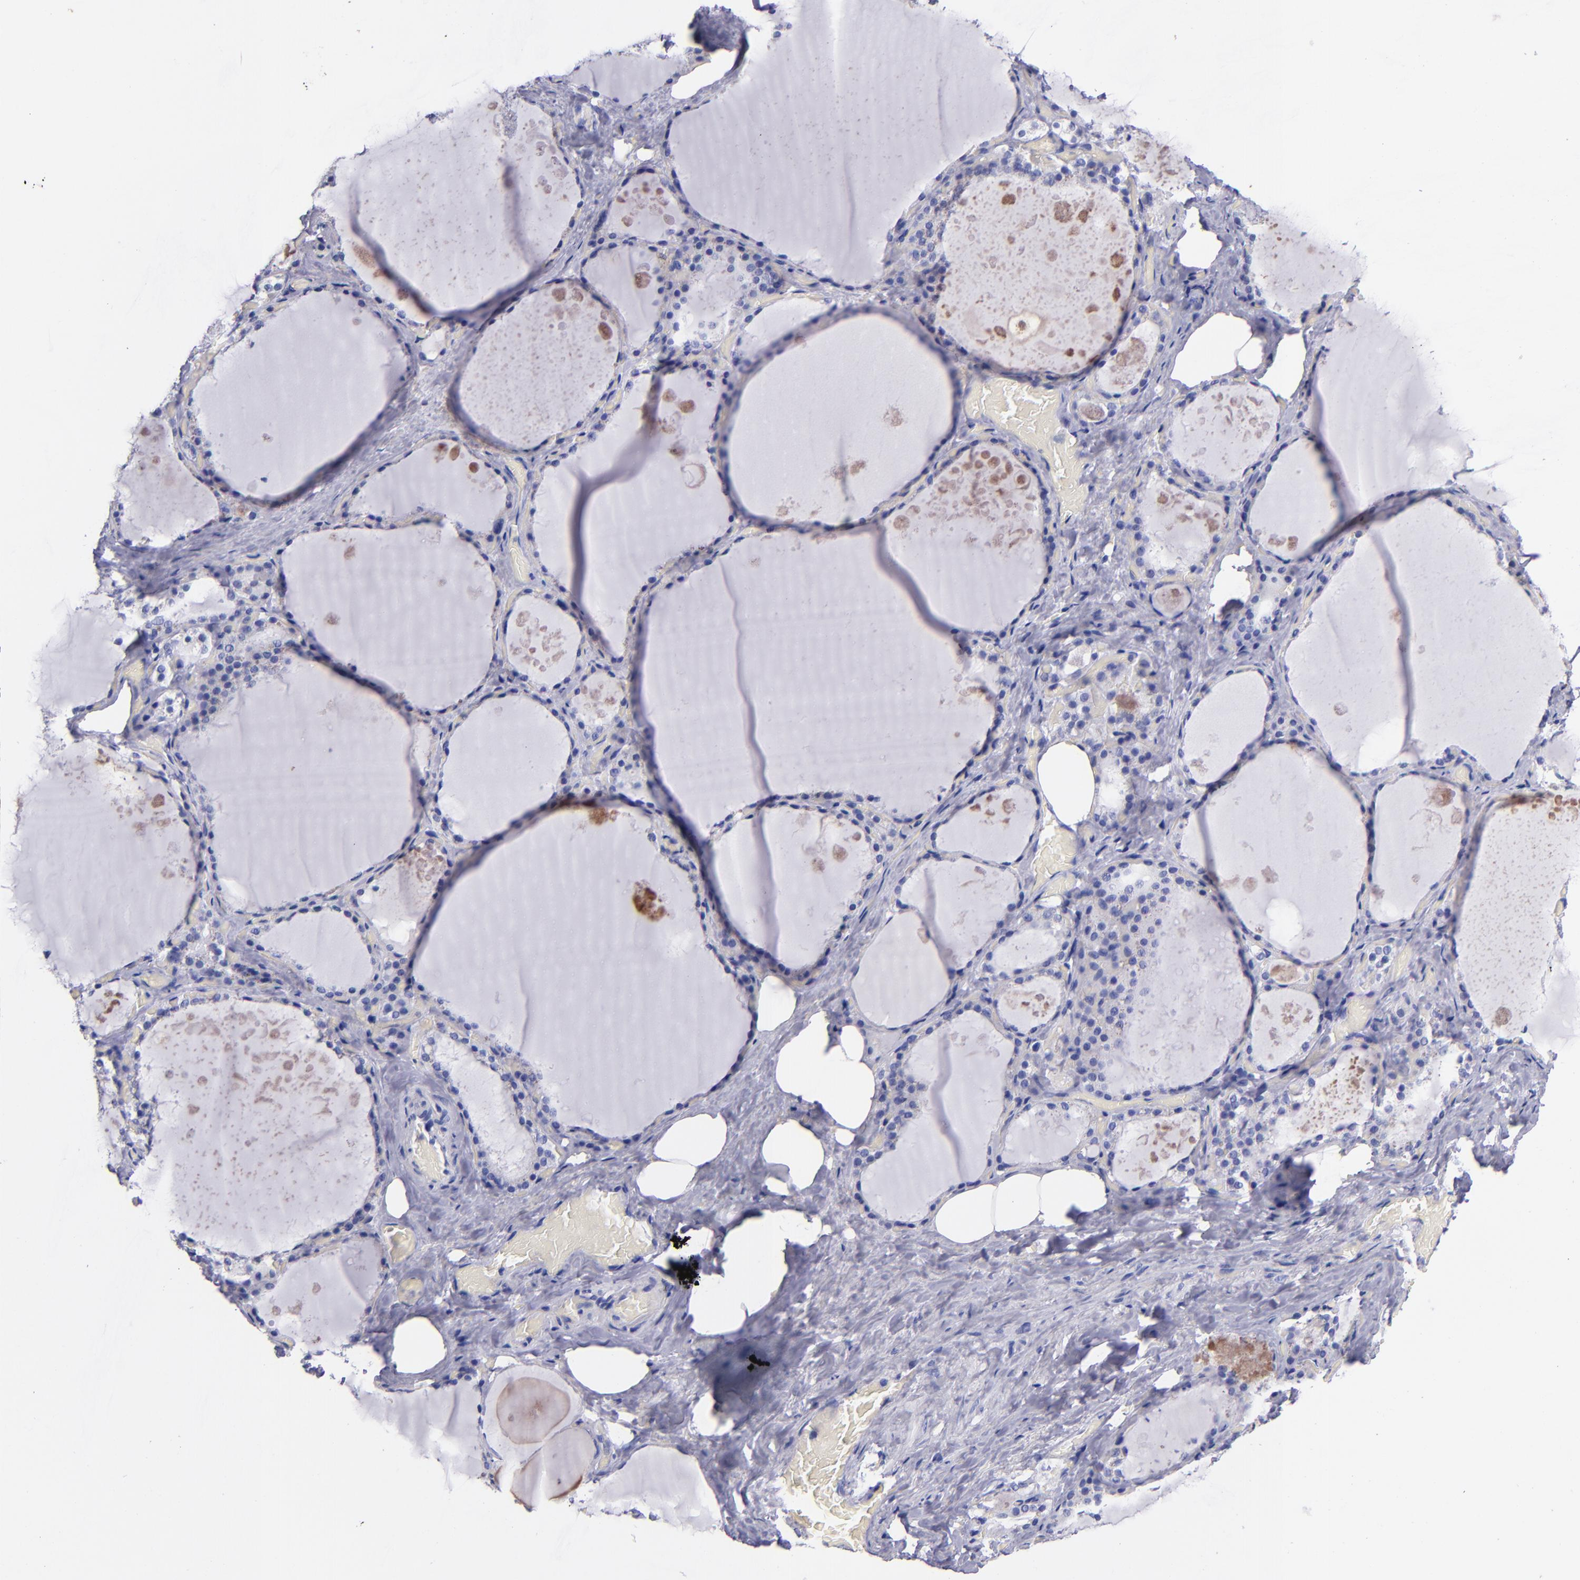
{"staining": {"intensity": "negative", "quantity": "none", "location": "none"}, "tissue": "thyroid gland", "cell_type": "Glandular cells", "image_type": "normal", "snomed": [{"axis": "morphology", "description": "Normal tissue, NOS"}, {"axis": "topography", "description": "Thyroid gland"}], "caption": "Normal thyroid gland was stained to show a protein in brown. There is no significant positivity in glandular cells.", "gene": "SV2A", "patient": {"sex": "male", "age": 61}}